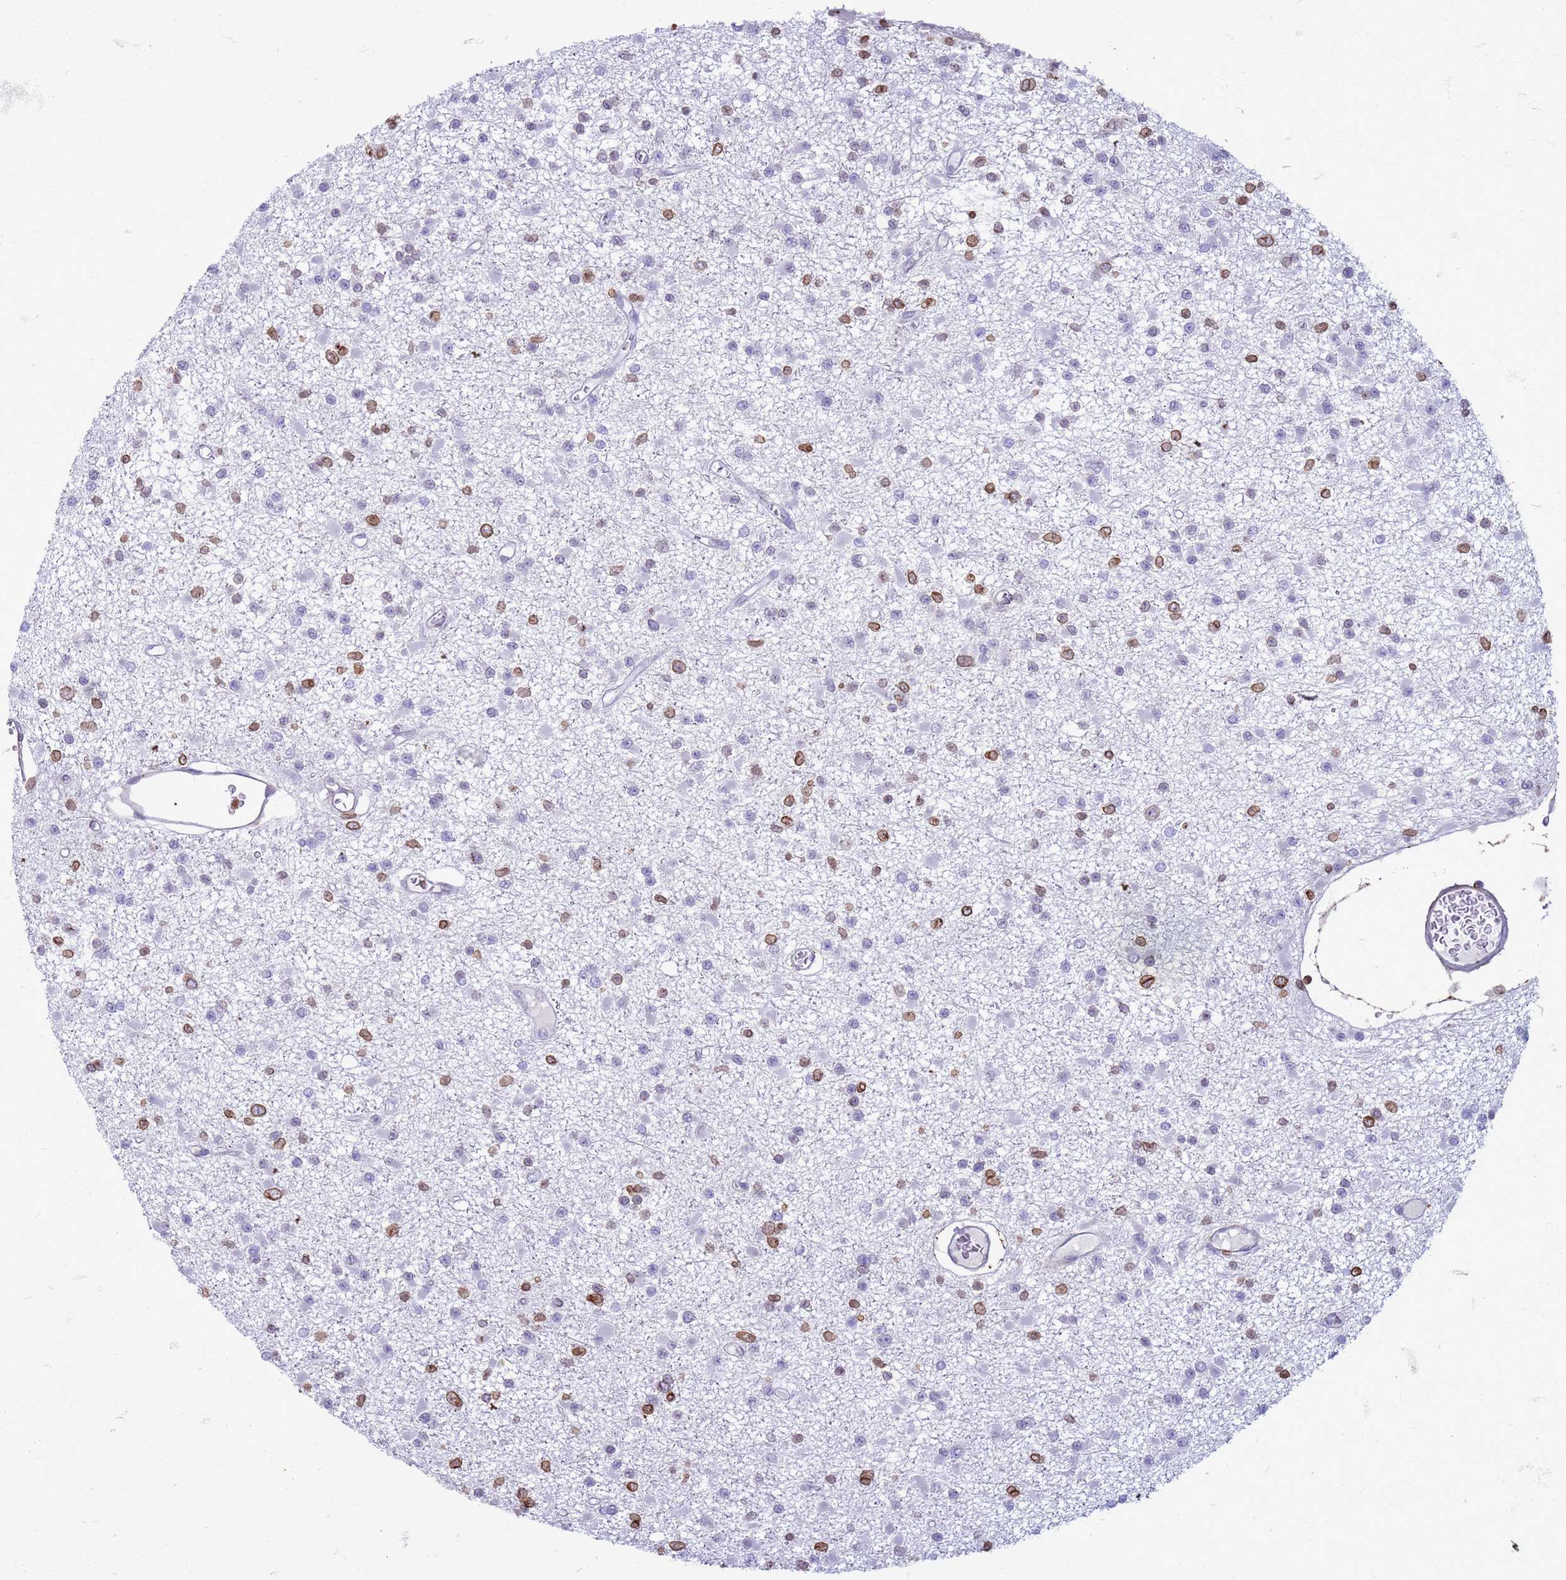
{"staining": {"intensity": "moderate", "quantity": "25%-75%", "location": "cytoplasmic/membranous,nuclear"}, "tissue": "glioma", "cell_type": "Tumor cells", "image_type": "cancer", "snomed": [{"axis": "morphology", "description": "Glioma, malignant, Low grade"}, {"axis": "topography", "description": "Brain"}], "caption": "The immunohistochemical stain highlights moderate cytoplasmic/membranous and nuclear staining in tumor cells of malignant low-grade glioma tissue.", "gene": "METTL25B", "patient": {"sex": "female", "age": 22}}